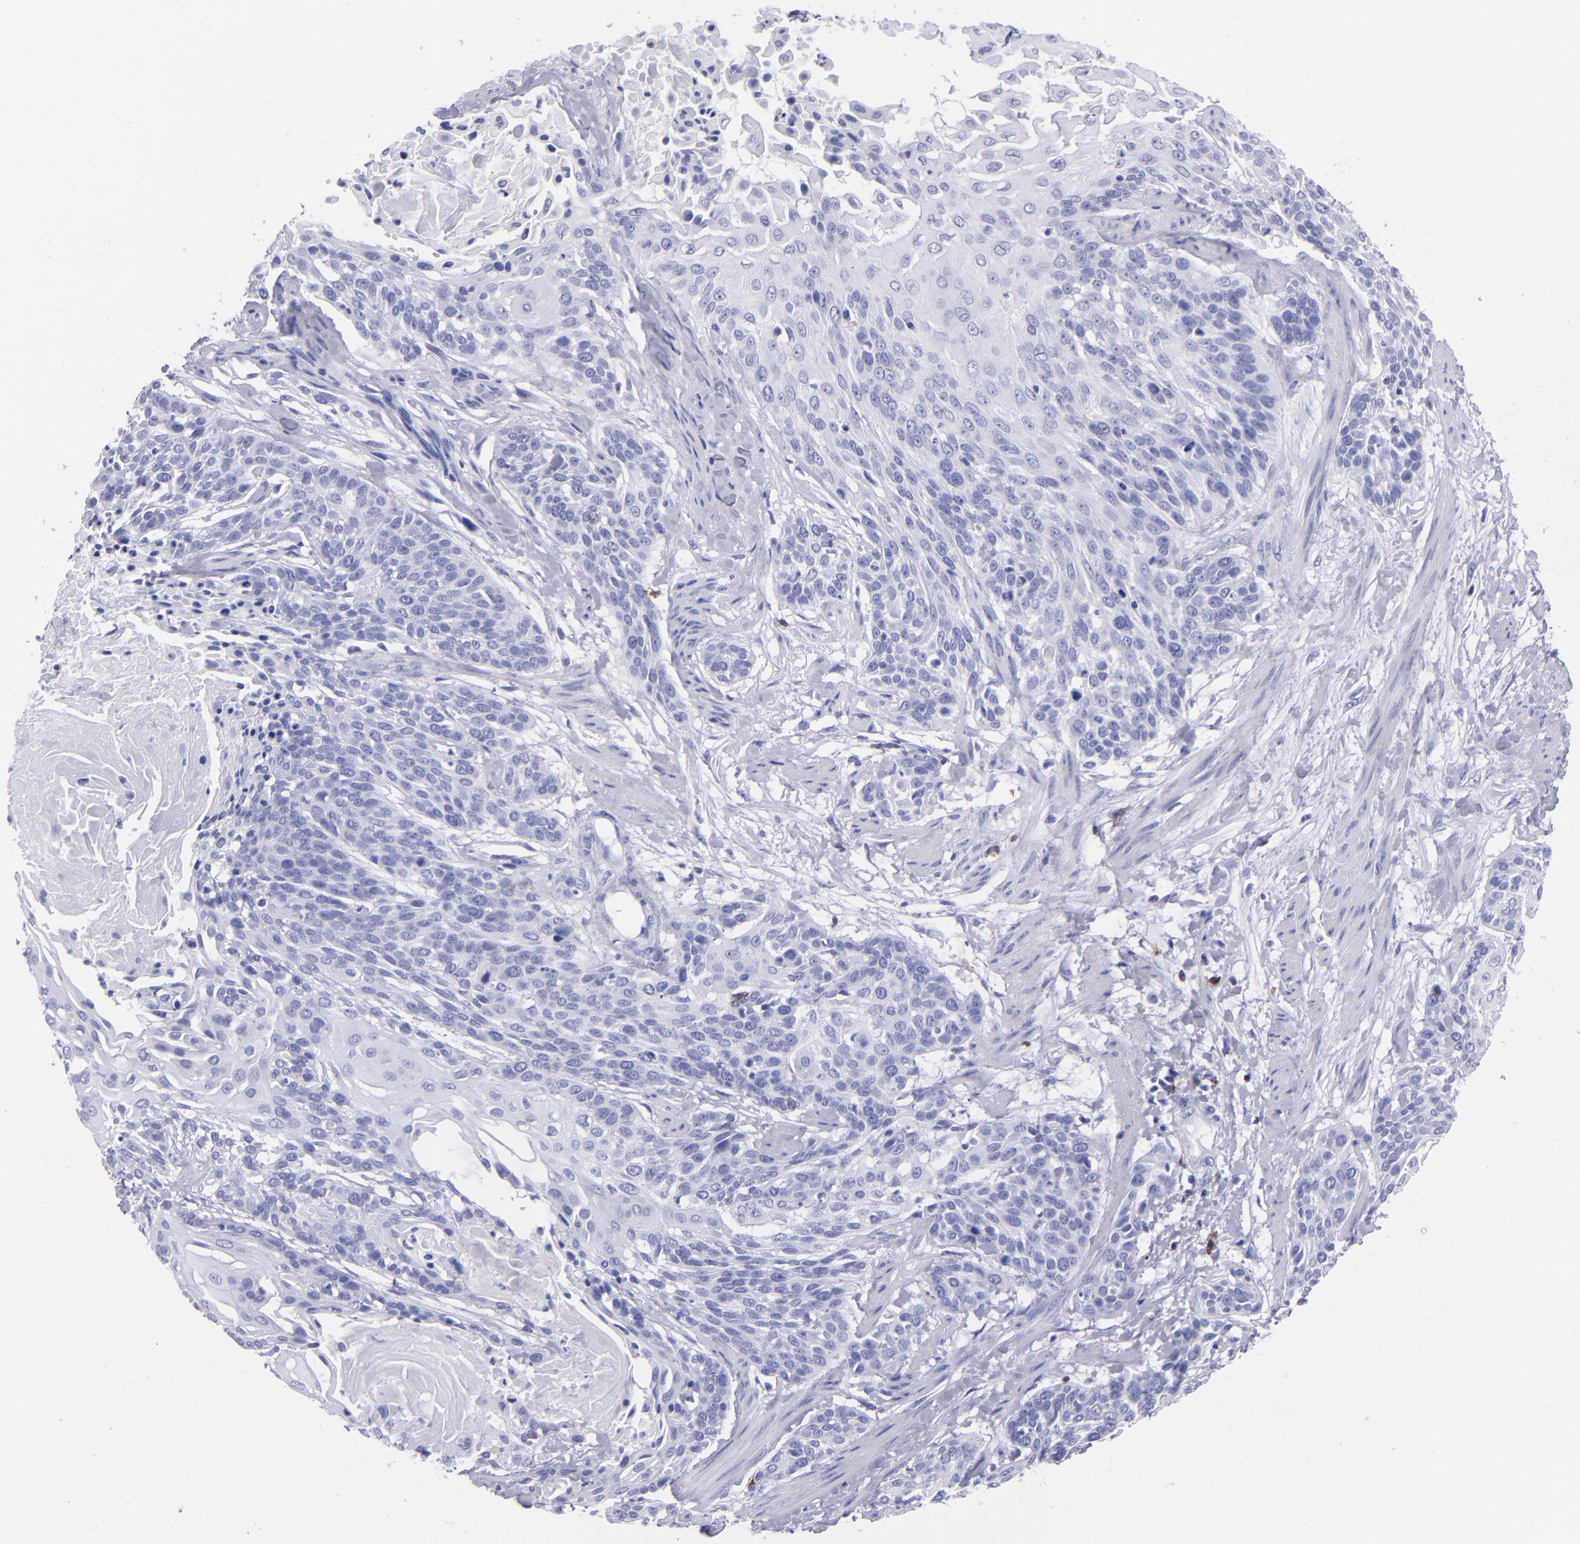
{"staining": {"intensity": "negative", "quantity": "none", "location": "none"}, "tissue": "cervical cancer", "cell_type": "Tumor cells", "image_type": "cancer", "snomed": [{"axis": "morphology", "description": "Squamous cell carcinoma, NOS"}, {"axis": "topography", "description": "Cervix"}], "caption": "Immunohistochemistry (IHC) histopathology image of neoplastic tissue: human cervical cancer stained with DAB demonstrates no significant protein expression in tumor cells. (DAB (3,3'-diaminobenzidine) immunohistochemistry with hematoxylin counter stain).", "gene": "CD6", "patient": {"sex": "female", "age": 57}}